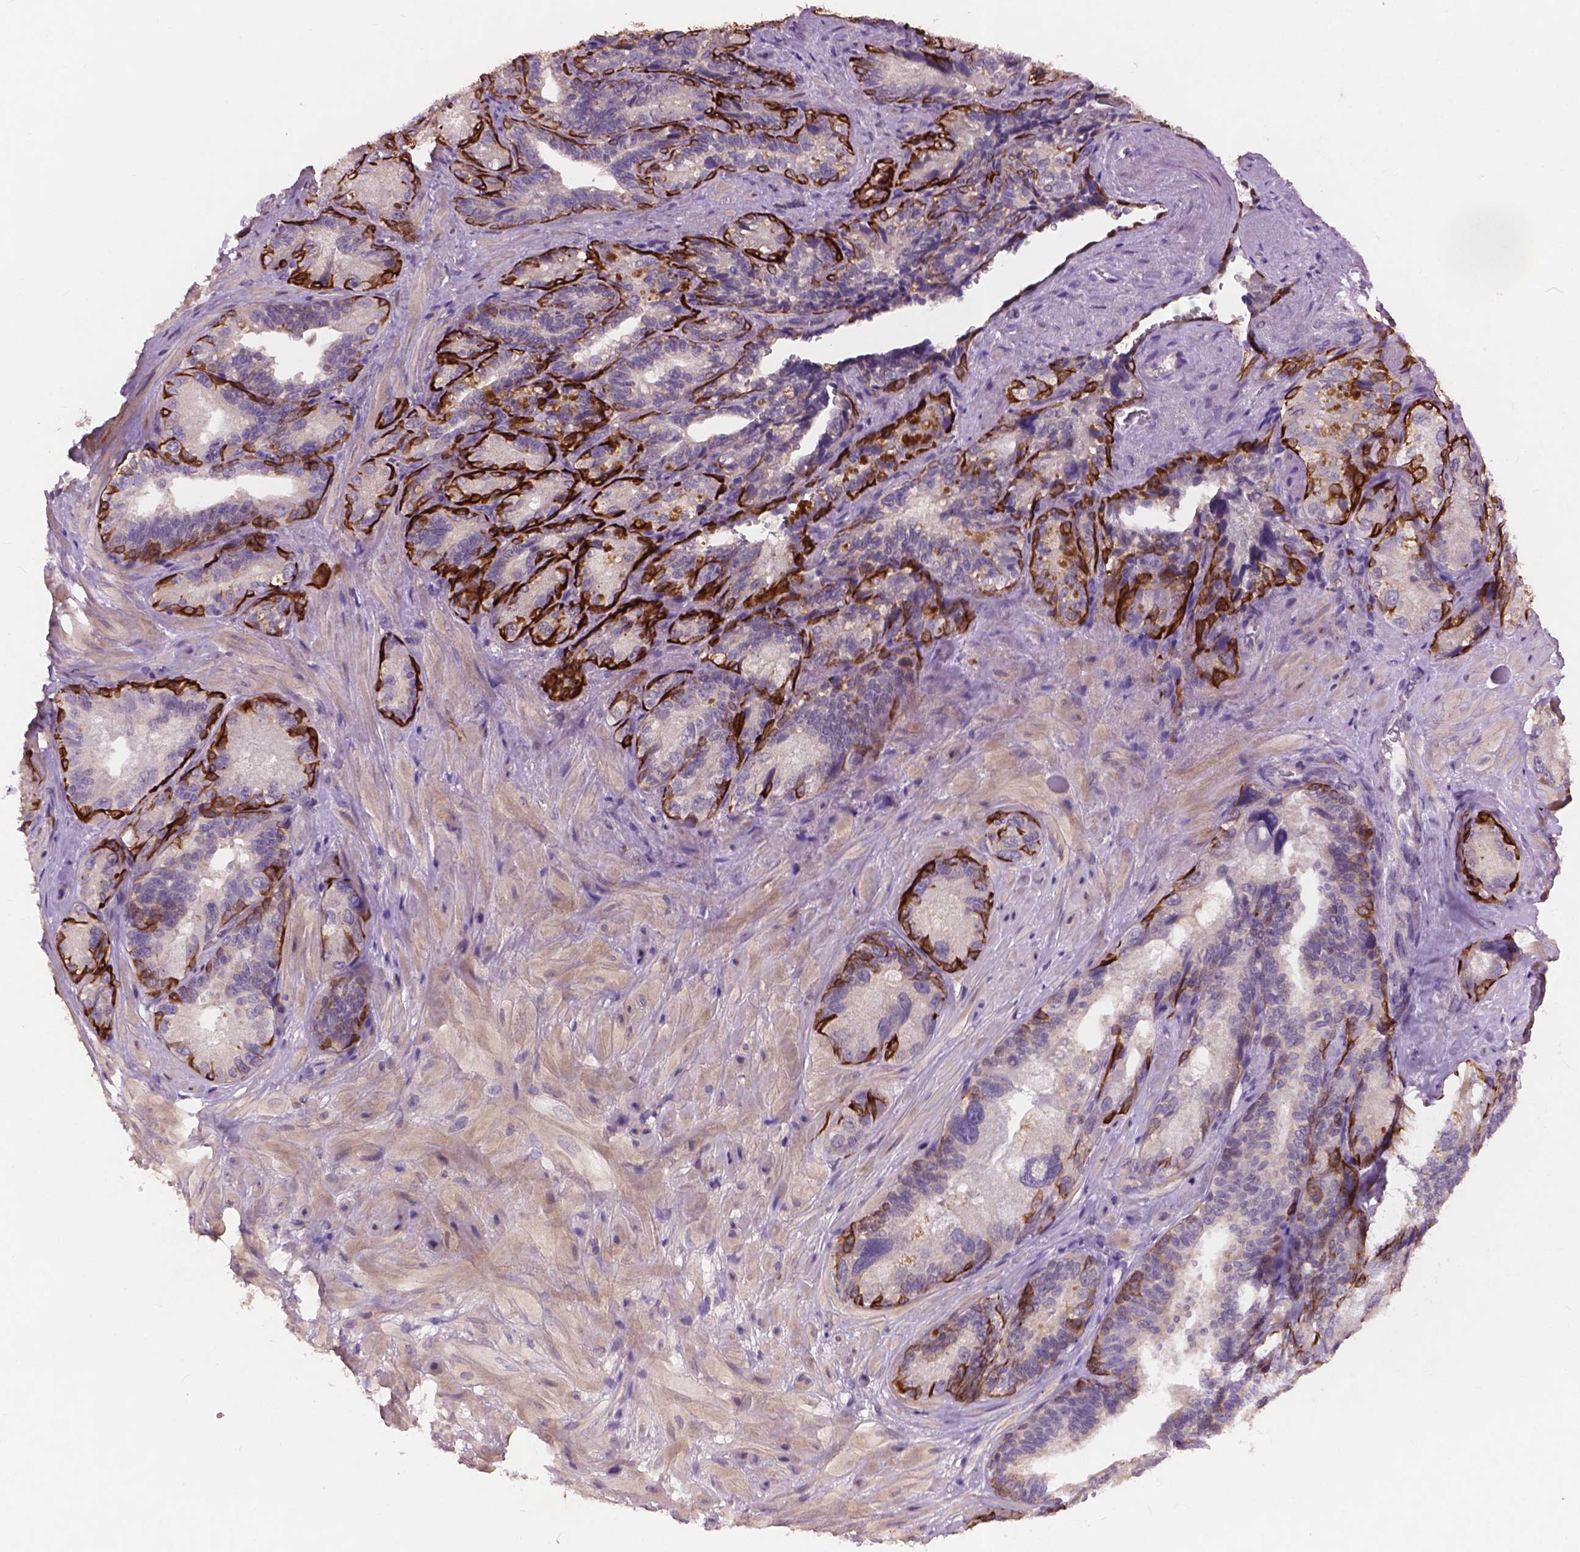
{"staining": {"intensity": "strong", "quantity": "25%-75%", "location": "cytoplasmic/membranous"}, "tissue": "seminal vesicle", "cell_type": "Glandular cells", "image_type": "normal", "snomed": [{"axis": "morphology", "description": "Normal tissue, NOS"}, {"axis": "topography", "description": "Seminal veicle"}], "caption": "Immunohistochemical staining of normal human seminal vesicle exhibits high levels of strong cytoplasmic/membranous positivity in approximately 25%-75% of glandular cells.", "gene": "KRT17", "patient": {"sex": "male", "age": 69}}